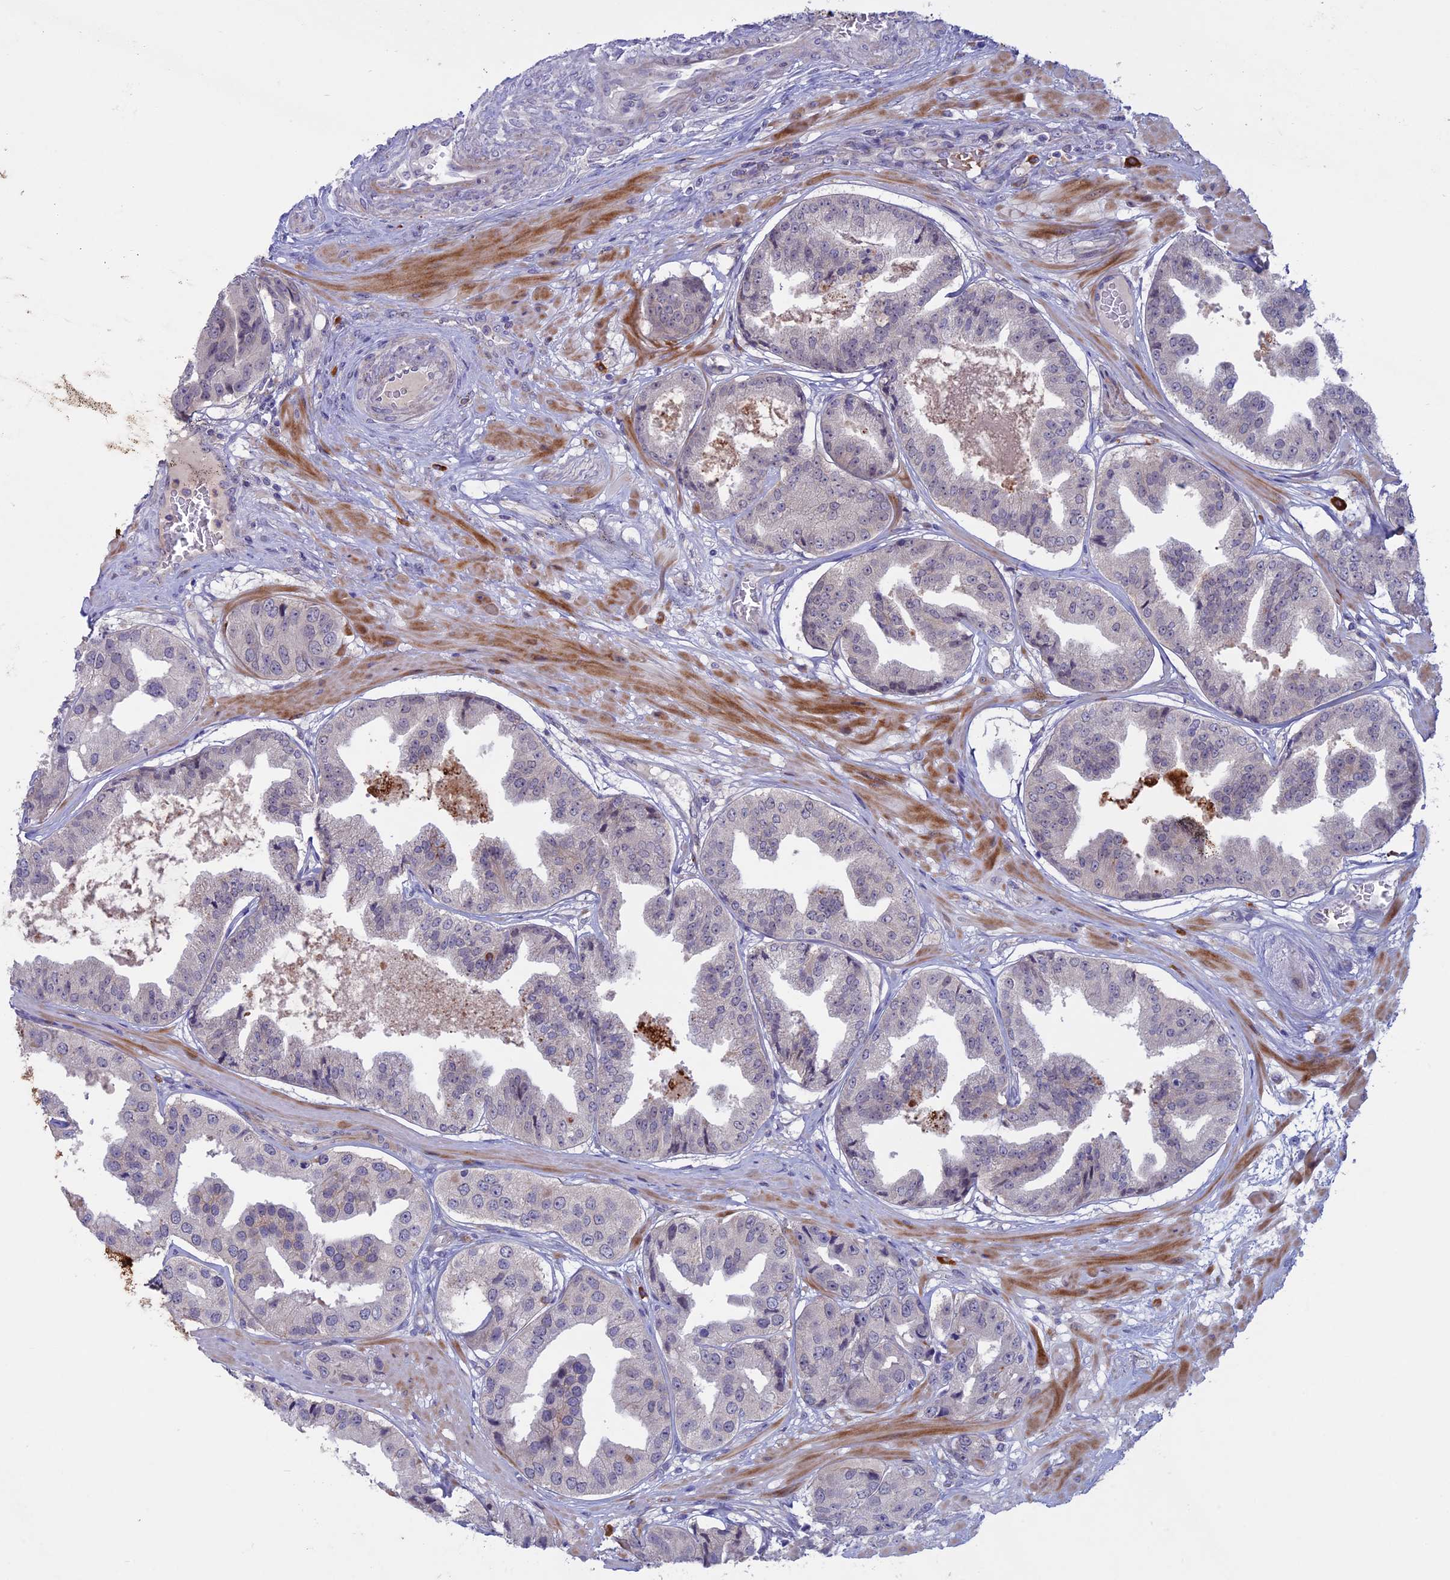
{"staining": {"intensity": "negative", "quantity": "none", "location": "none"}, "tissue": "prostate cancer", "cell_type": "Tumor cells", "image_type": "cancer", "snomed": [{"axis": "morphology", "description": "Adenocarcinoma, High grade"}, {"axis": "topography", "description": "Prostate"}], "caption": "Prostate adenocarcinoma (high-grade) stained for a protein using immunohistochemistry reveals no positivity tumor cells.", "gene": "SLC2A6", "patient": {"sex": "male", "age": 63}}